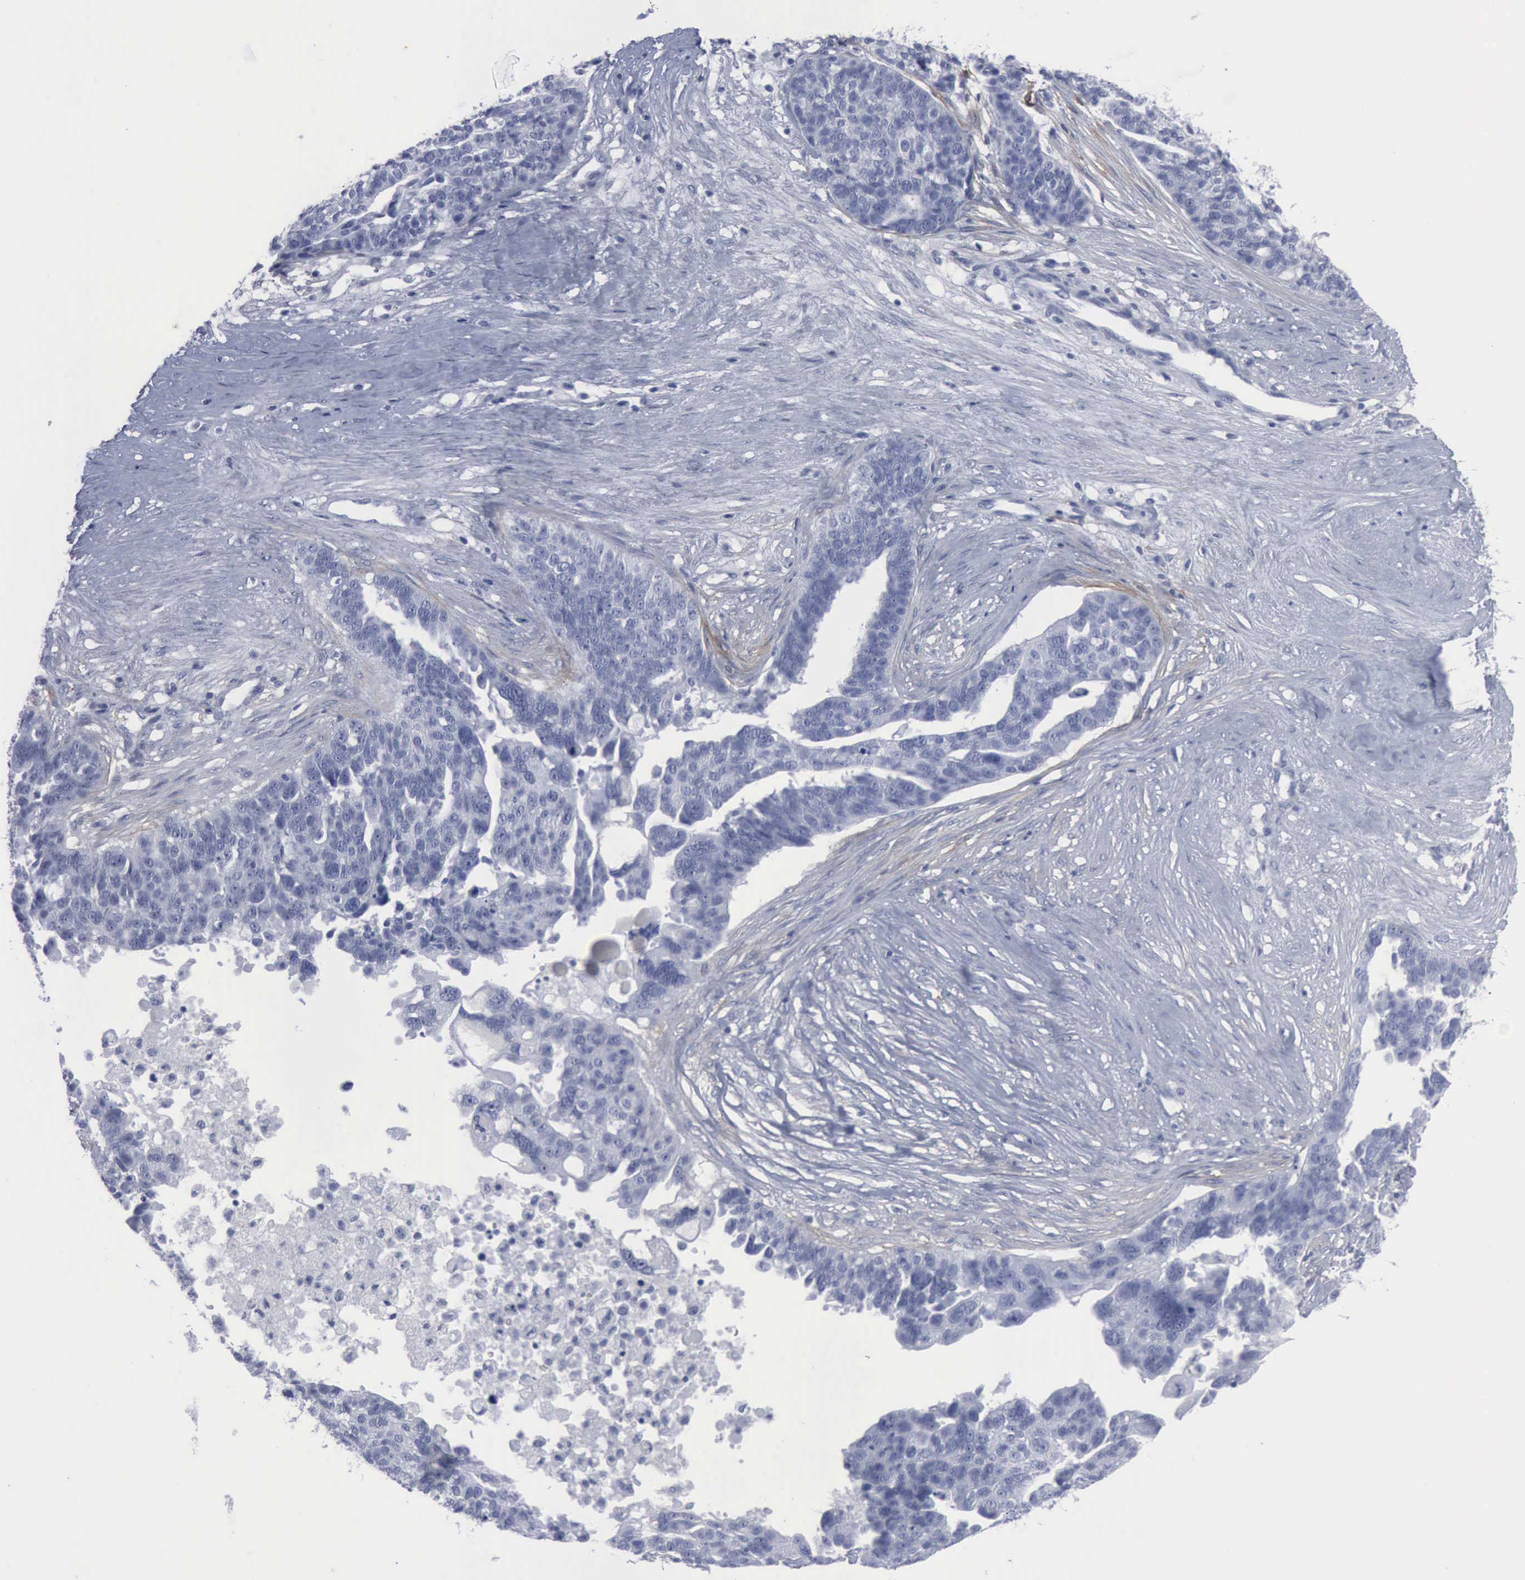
{"staining": {"intensity": "negative", "quantity": "none", "location": "none"}, "tissue": "ovarian cancer", "cell_type": "Tumor cells", "image_type": "cancer", "snomed": [{"axis": "morphology", "description": "Cystadenocarcinoma, serous, NOS"}, {"axis": "topography", "description": "Ovary"}], "caption": "DAB immunohistochemical staining of human ovarian cancer (serous cystadenocarcinoma) shows no significant expression in tumor cells.", "gene": "VCAM1", "patient": {"sex": "female", "age": 59}}